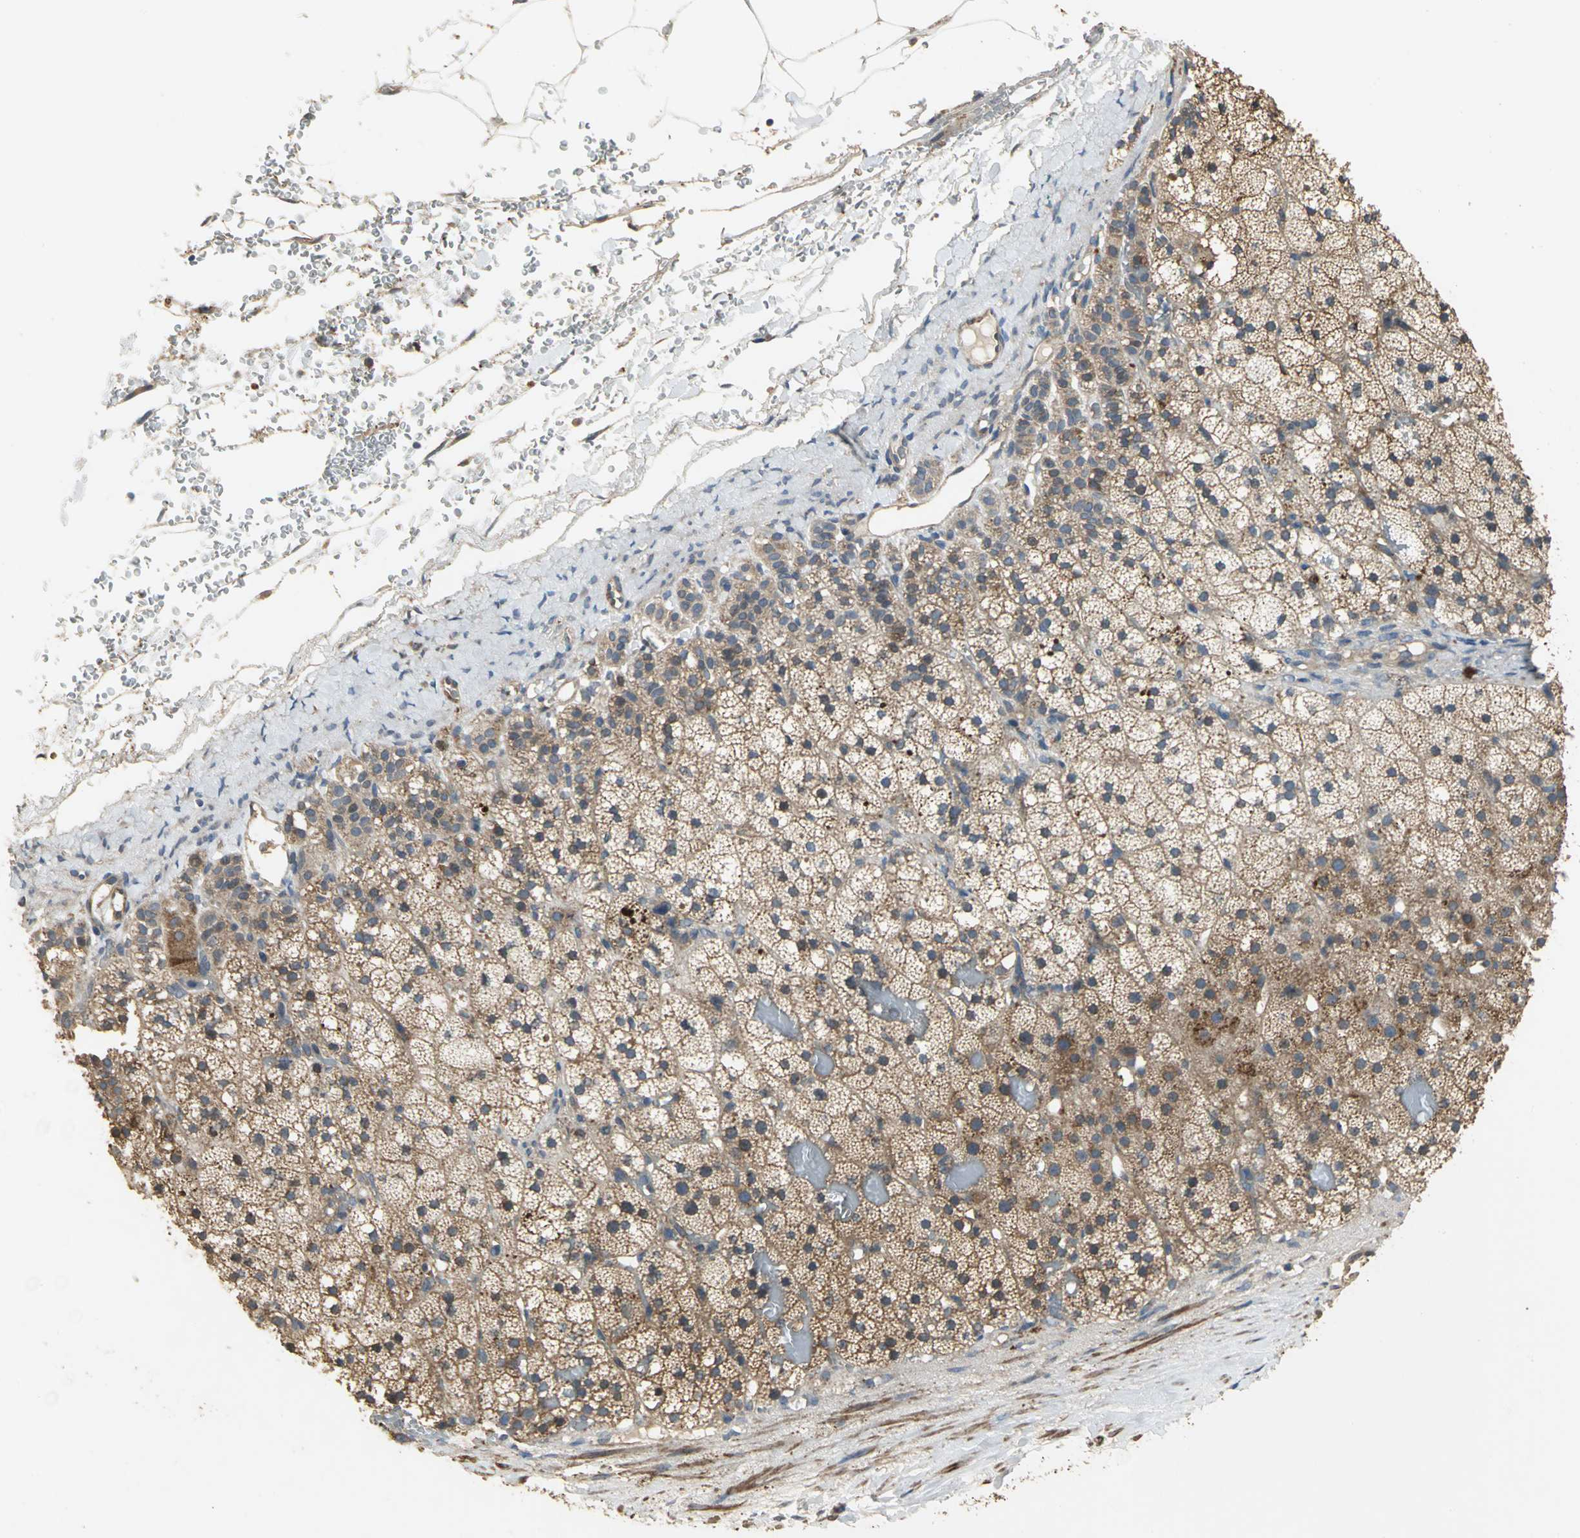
{"staining": {"intensity": "moderate", "quantity": ">75%", "location": "cytoplasmic/membranous"}, "tissue": "adrenal gland", "cell_type": "Glandular cells", "image_type": "normal", "snomed": [{"axis": "morphology", "description": "Normal tissue, NOS"}, {"axis": "topography", "description": "Adrenal gland"}], "caption": "This micrograph shows IHC staining of normal human adrenal gland, with medium moderate cytoplasmic/membranous positivity in about >75% of glandular cells.", "gene": "MET", "patient": {"sex": "male", "age": 35}}